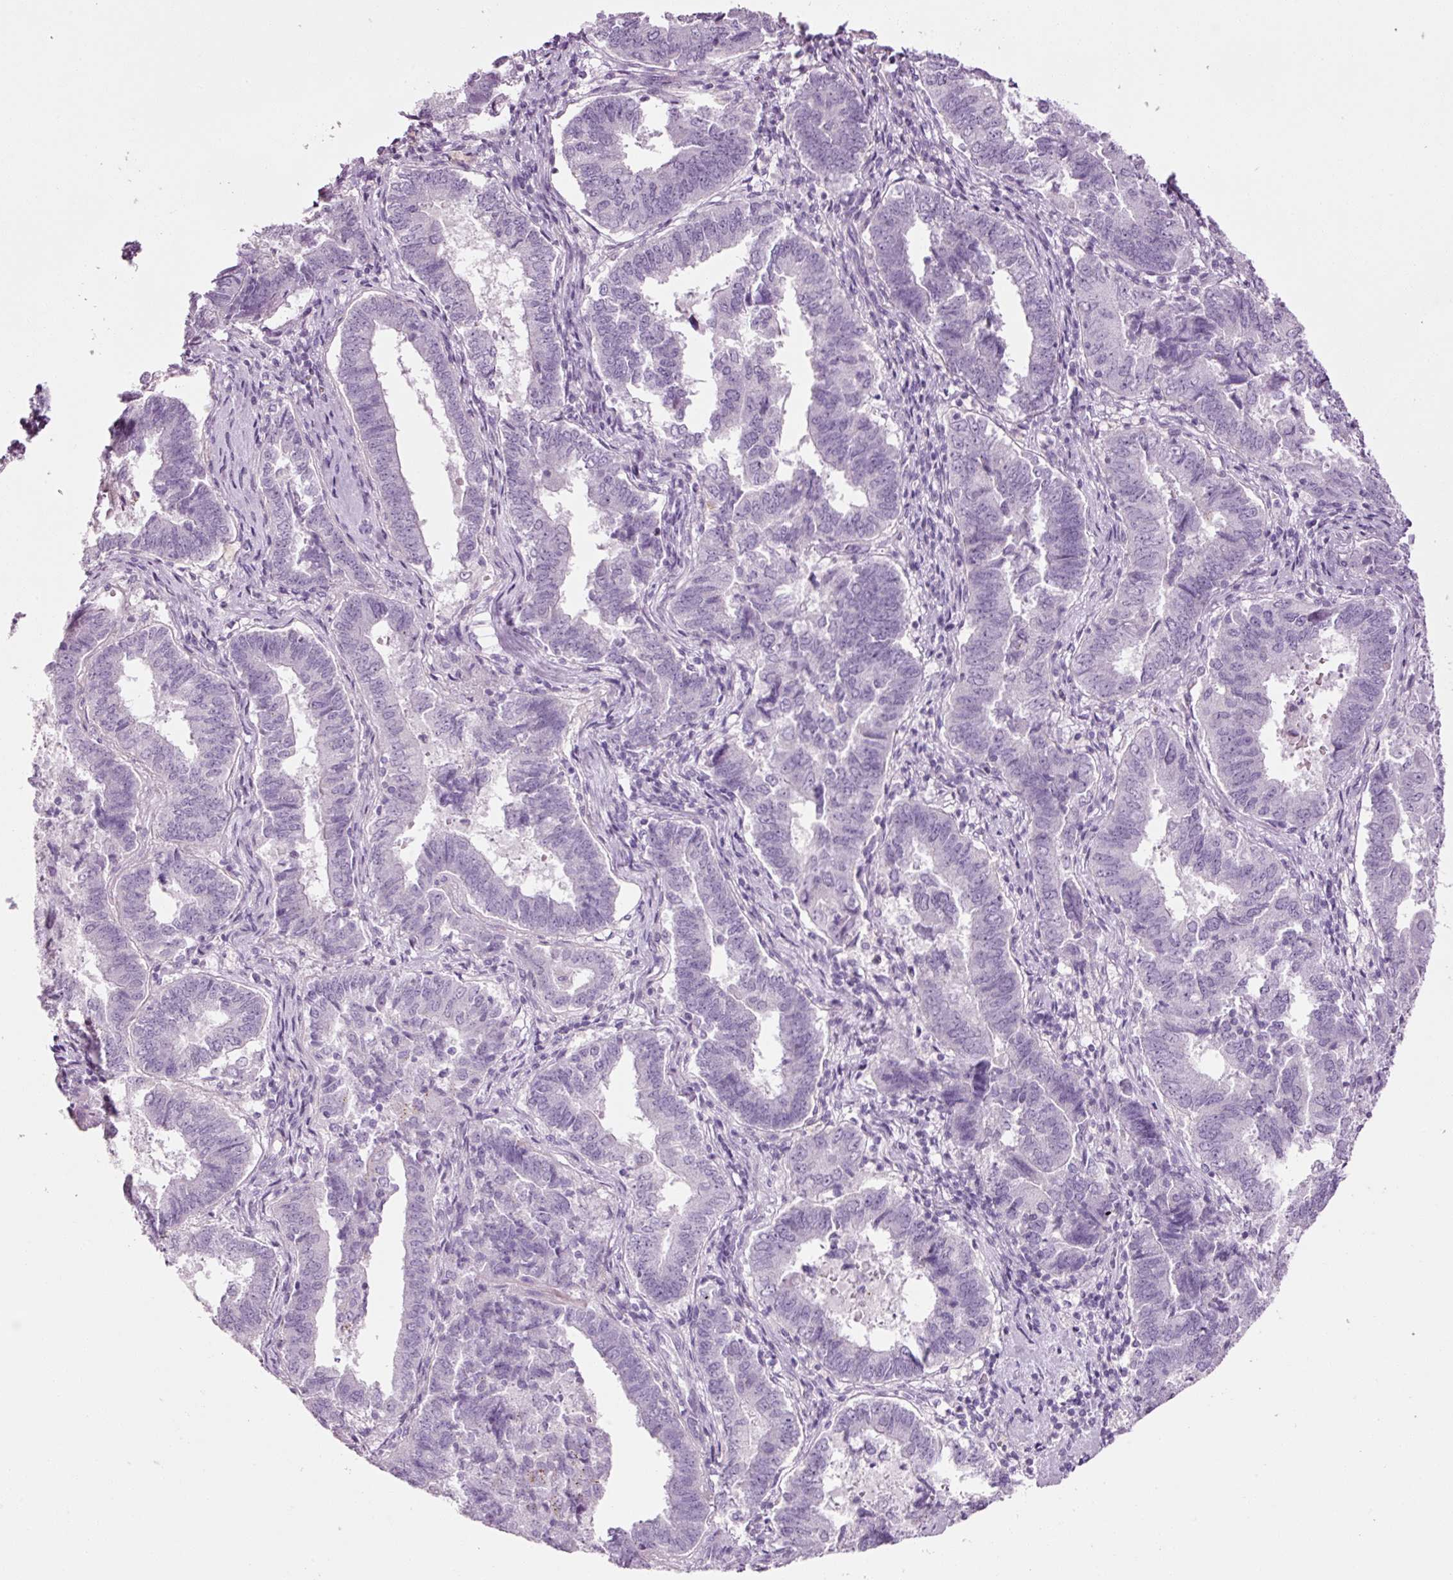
{"staining": {"intensity": "negative", "quantity": "none", "location": "none"}, "tissue": "endometrial cancer", "cell_type": "Tumor cells", "image_type": "cancer", "snomed": [{"axis": "morphology", "description": "Adenocarcinoma, NOS"}, {"axis": "topography", "description": "Endometrium"}], "caption": "Immunohistochemistry (IHC) histopathology image of human endometrial adenocarcinoma stained for a protein (brown), which displays no positivity in tumor cells.", "gene": "ANKRD20A1", "patient": {"sex": "female", "age": 72}}